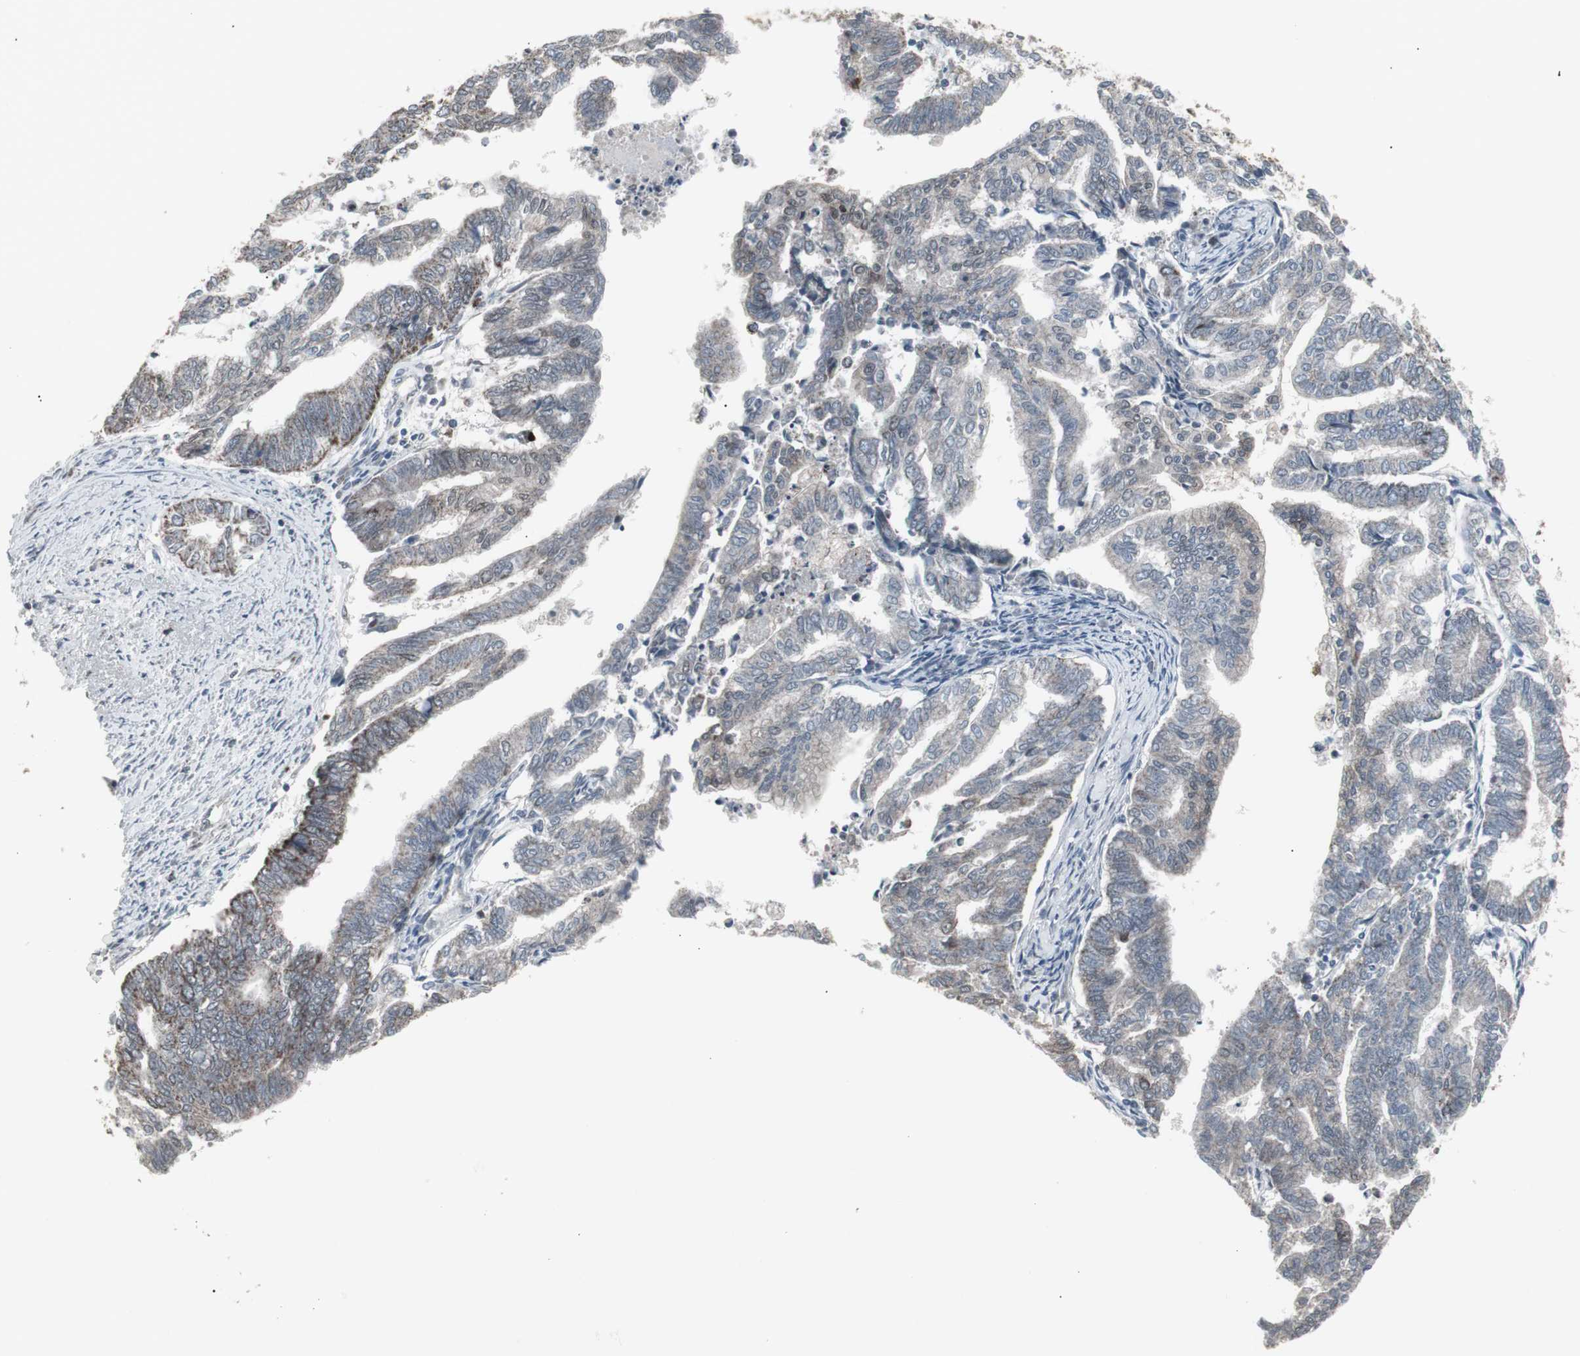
{"staining": {"intensity": "weak", "quantity": "<25%", "location": "cytoplasmic/membranous,nuclear"}, "tissue": "endometrial cancer", "cell_type": "Tumor cells", "image_type": "cancer", "snomed": [{"axis": "morphology", "description": "Adenocarcinoma, NOS"}, {"axis": "topography", "description": "Endometrium"}], "caption": "Endometrial cancer (adenocarcinoma) was stained to show a protein in brown. There is no significant expression in tumor cells.", "gene": "RXRA", "patient": {"sex": "female", "age": 79}}